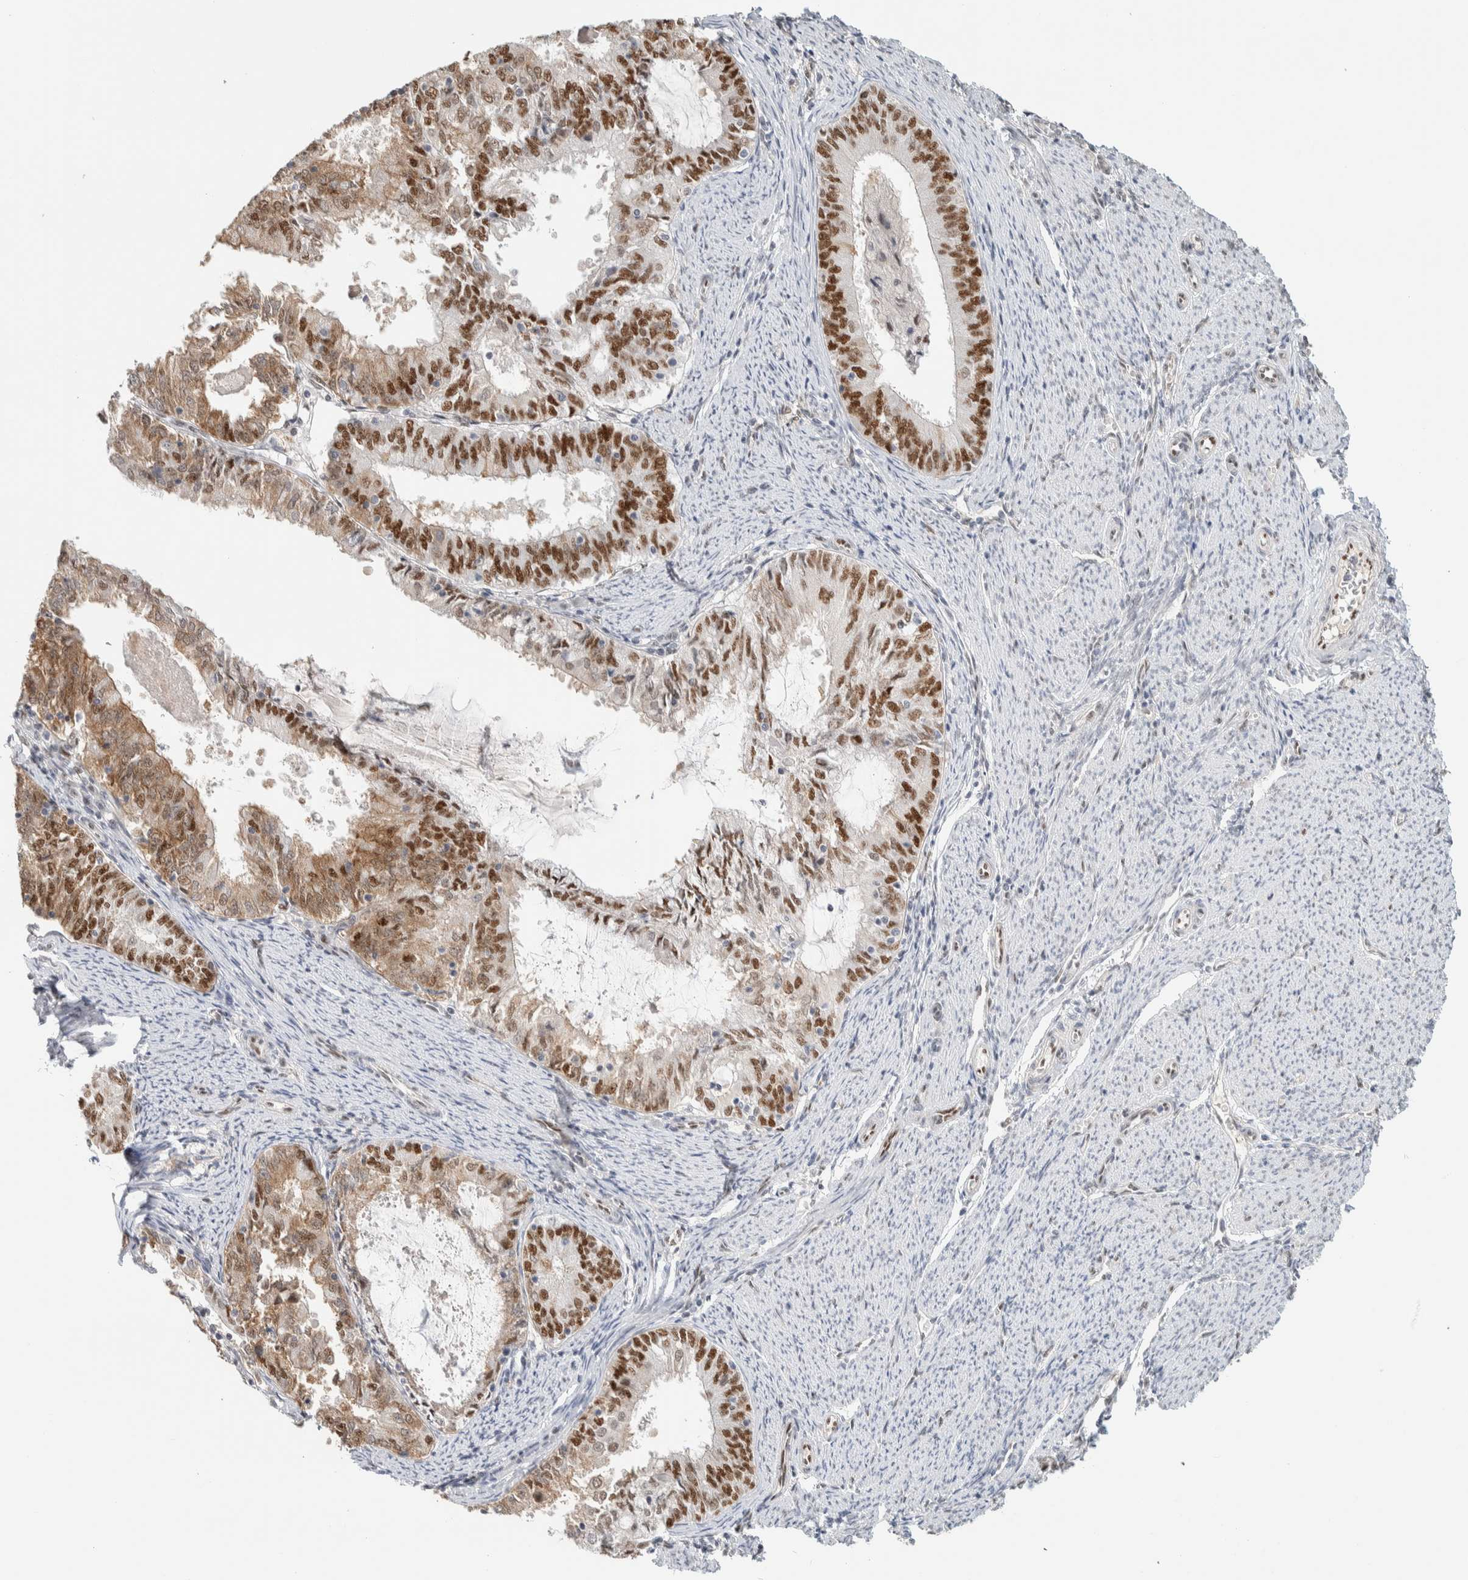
{"staining": {"intensity": "moderate", "quantity": ">75%", "location": "cytoplasmic/membranous,nuclear"}, "tissue": "endometrial cancer", "cell_type": "Tumor cells", "image_type": "cancer", "snomed": [{"axis": "morphology", "description": "Adenocarcinoma, NOS"}, {"axis": "topography", "description": "Endometrium"}], "caption": "Adenocarcinoma (endometrial) was stained to show a protein in brown. There is medium levels of moderate cytoplasmic/membranous and nuclear staining in approximately >75% of tumor cells.", "gene": "PUS7", "patient": {"sex": "female", "age": 57}}